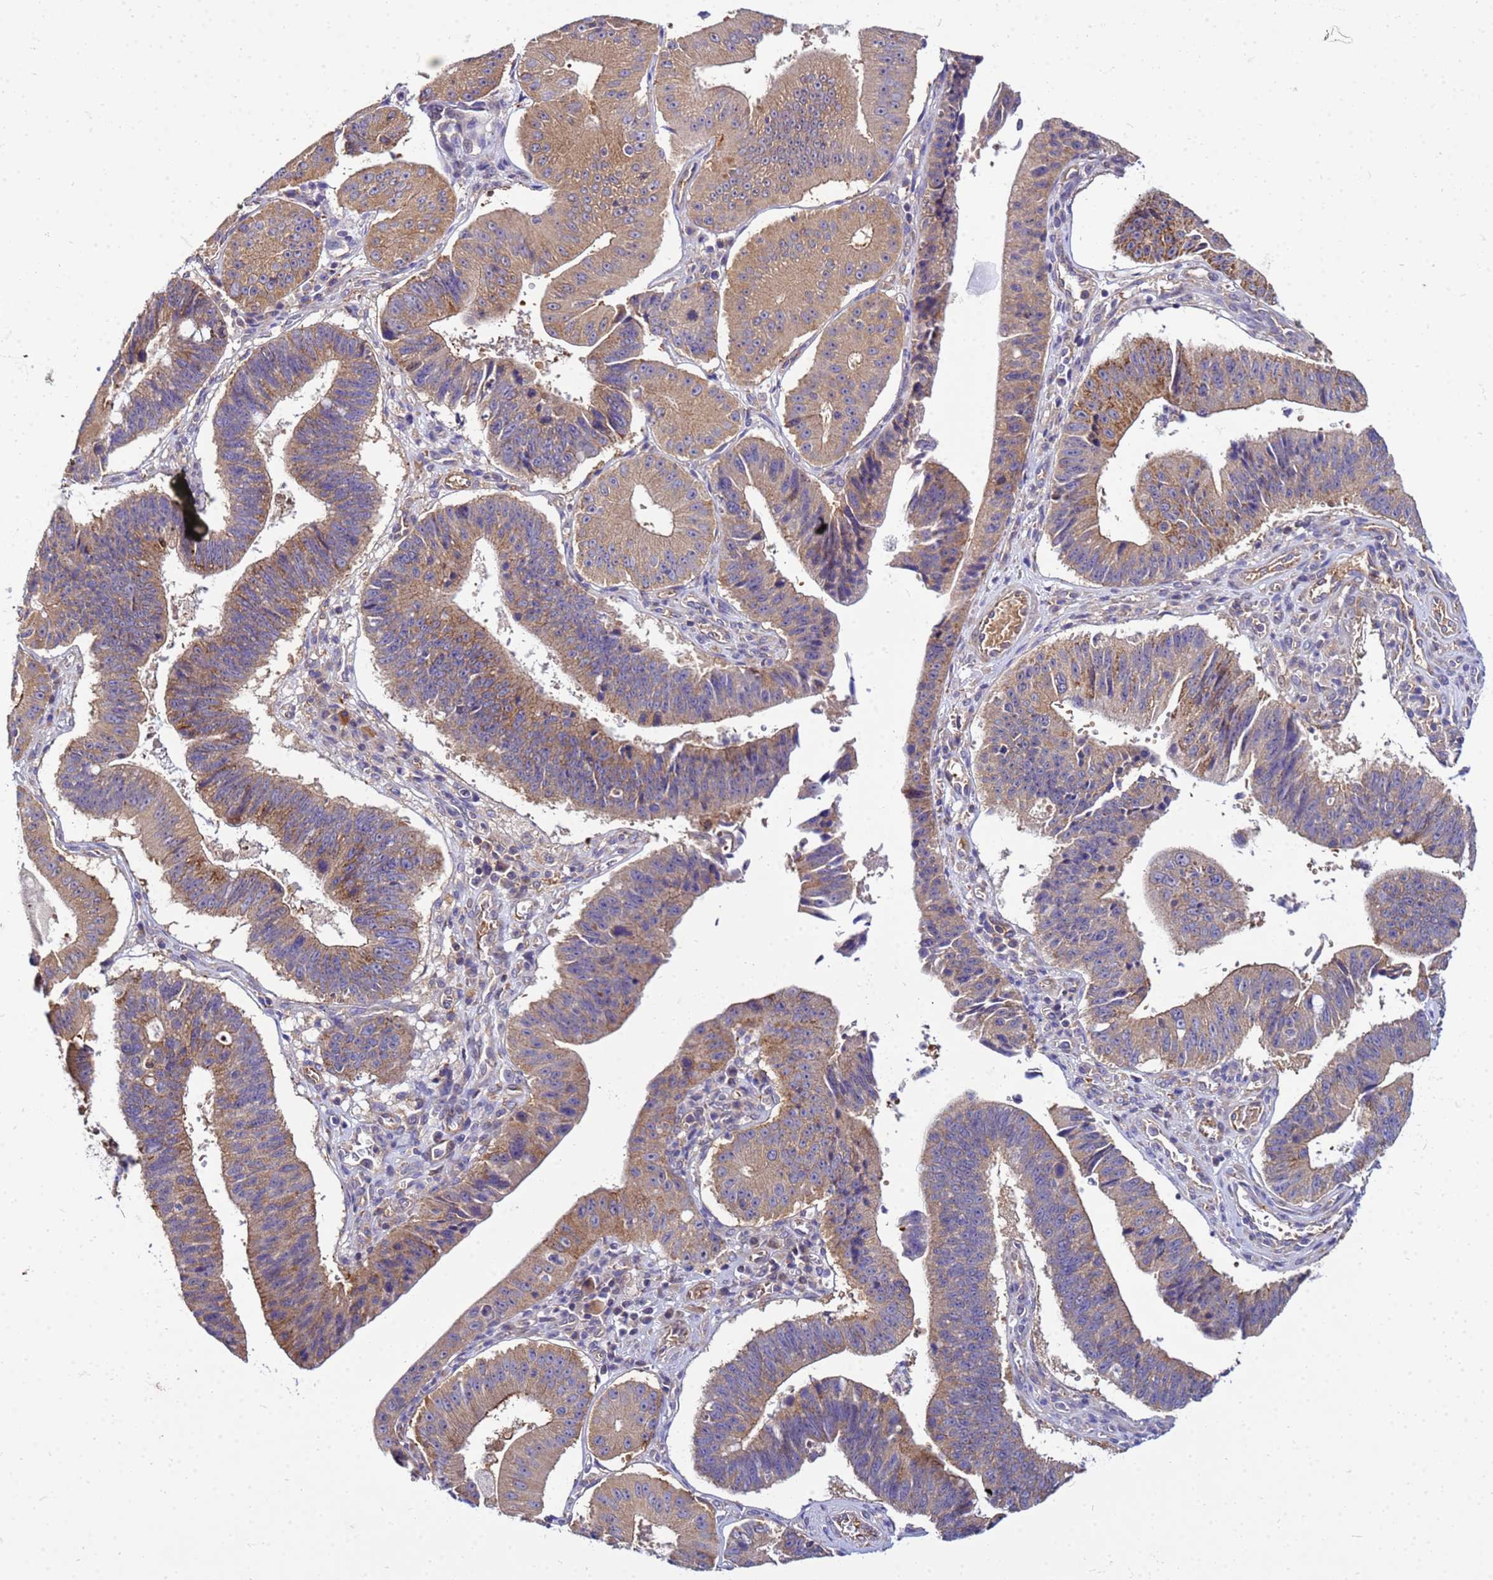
{"staining": {"intensity": "moderate", "quantity": ">75%", "location": "cytoplasmic/membranous"}, "tissue": "stomach cancer", "cell_type": "Tumor cells", "image_type": "cancer", "snomed": [{"axis": "morphology", "description": "Adenocarcinoma, NOS"}, {"axis": "topography", "description": "Stomach"}], "caption": "Immunohistochemistry (IHC) image of adenocarcinoma (stomach) stained for a protein (brown), which demonstrates medium levels of moderate cytoplasmic/membranous expression in approximately >75% of tumor cells.", "gene": "PKD1", "patient": {"sex": "male", "age": 59}}